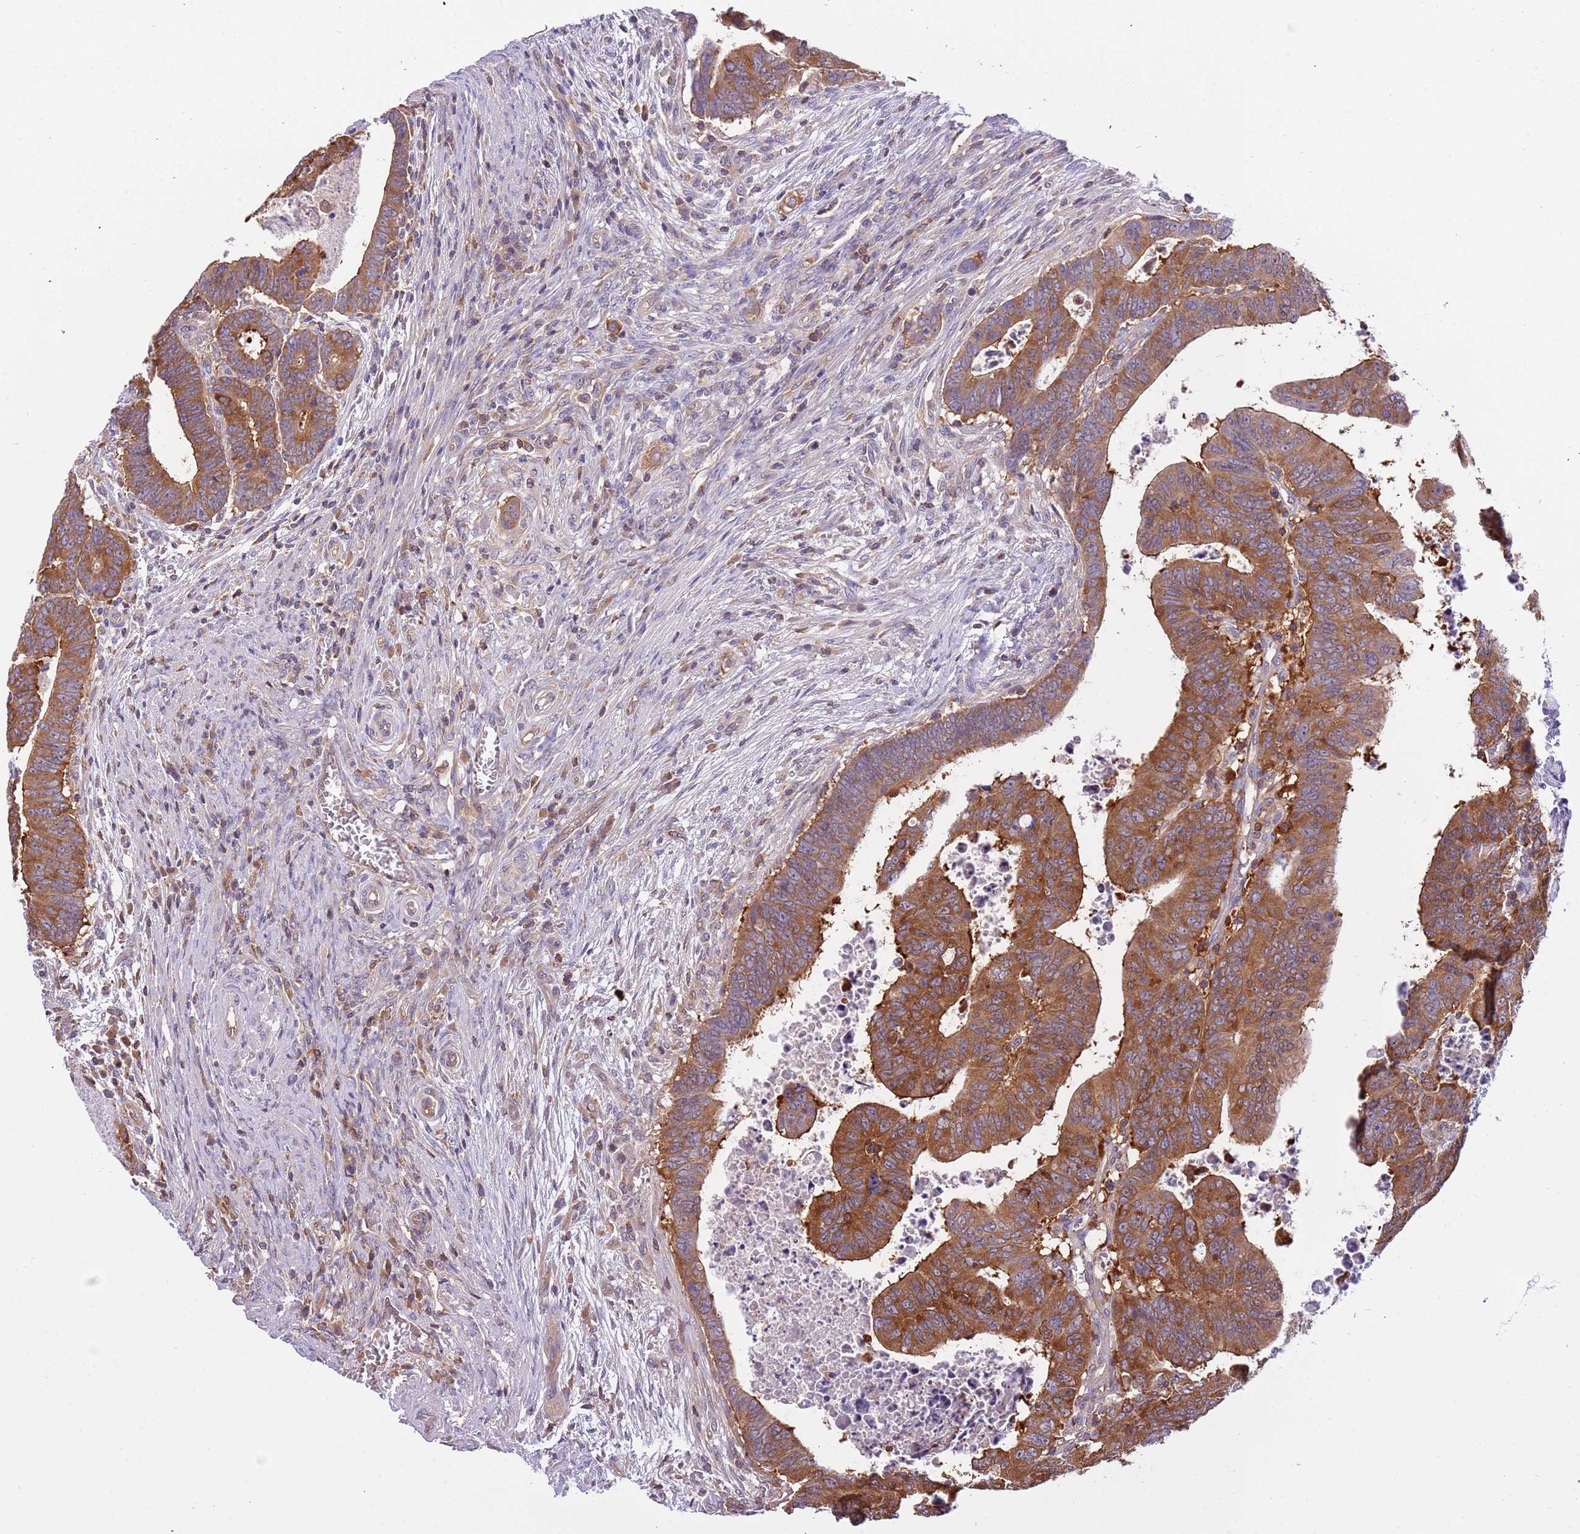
{"staining": {"intensity": "strong", "quantity": ">75%", "location": "cytoplasmic/membranous"}, "tissue": "colorectal cancer", "cell_type": "Tumor cells", "image_type": "cancer", "snomed": [{"axis": "morphology", "description": "Normal tissue, NOS"}, {"axis": "morphology", "description": "Adenocarcinoma, NOS"}, {"axis": "topography", "description": "Rectum"}], "caption": "A brown stain shows strong cytoplasmic/membranous staining of a protein in colorectal cancer (adenocarcinoma) tumor cells. (DAB = brown stain, brightfield microscopy at high magnification).", "gene": "STIP1", "patient": {"sex": "female", "age": 65}}